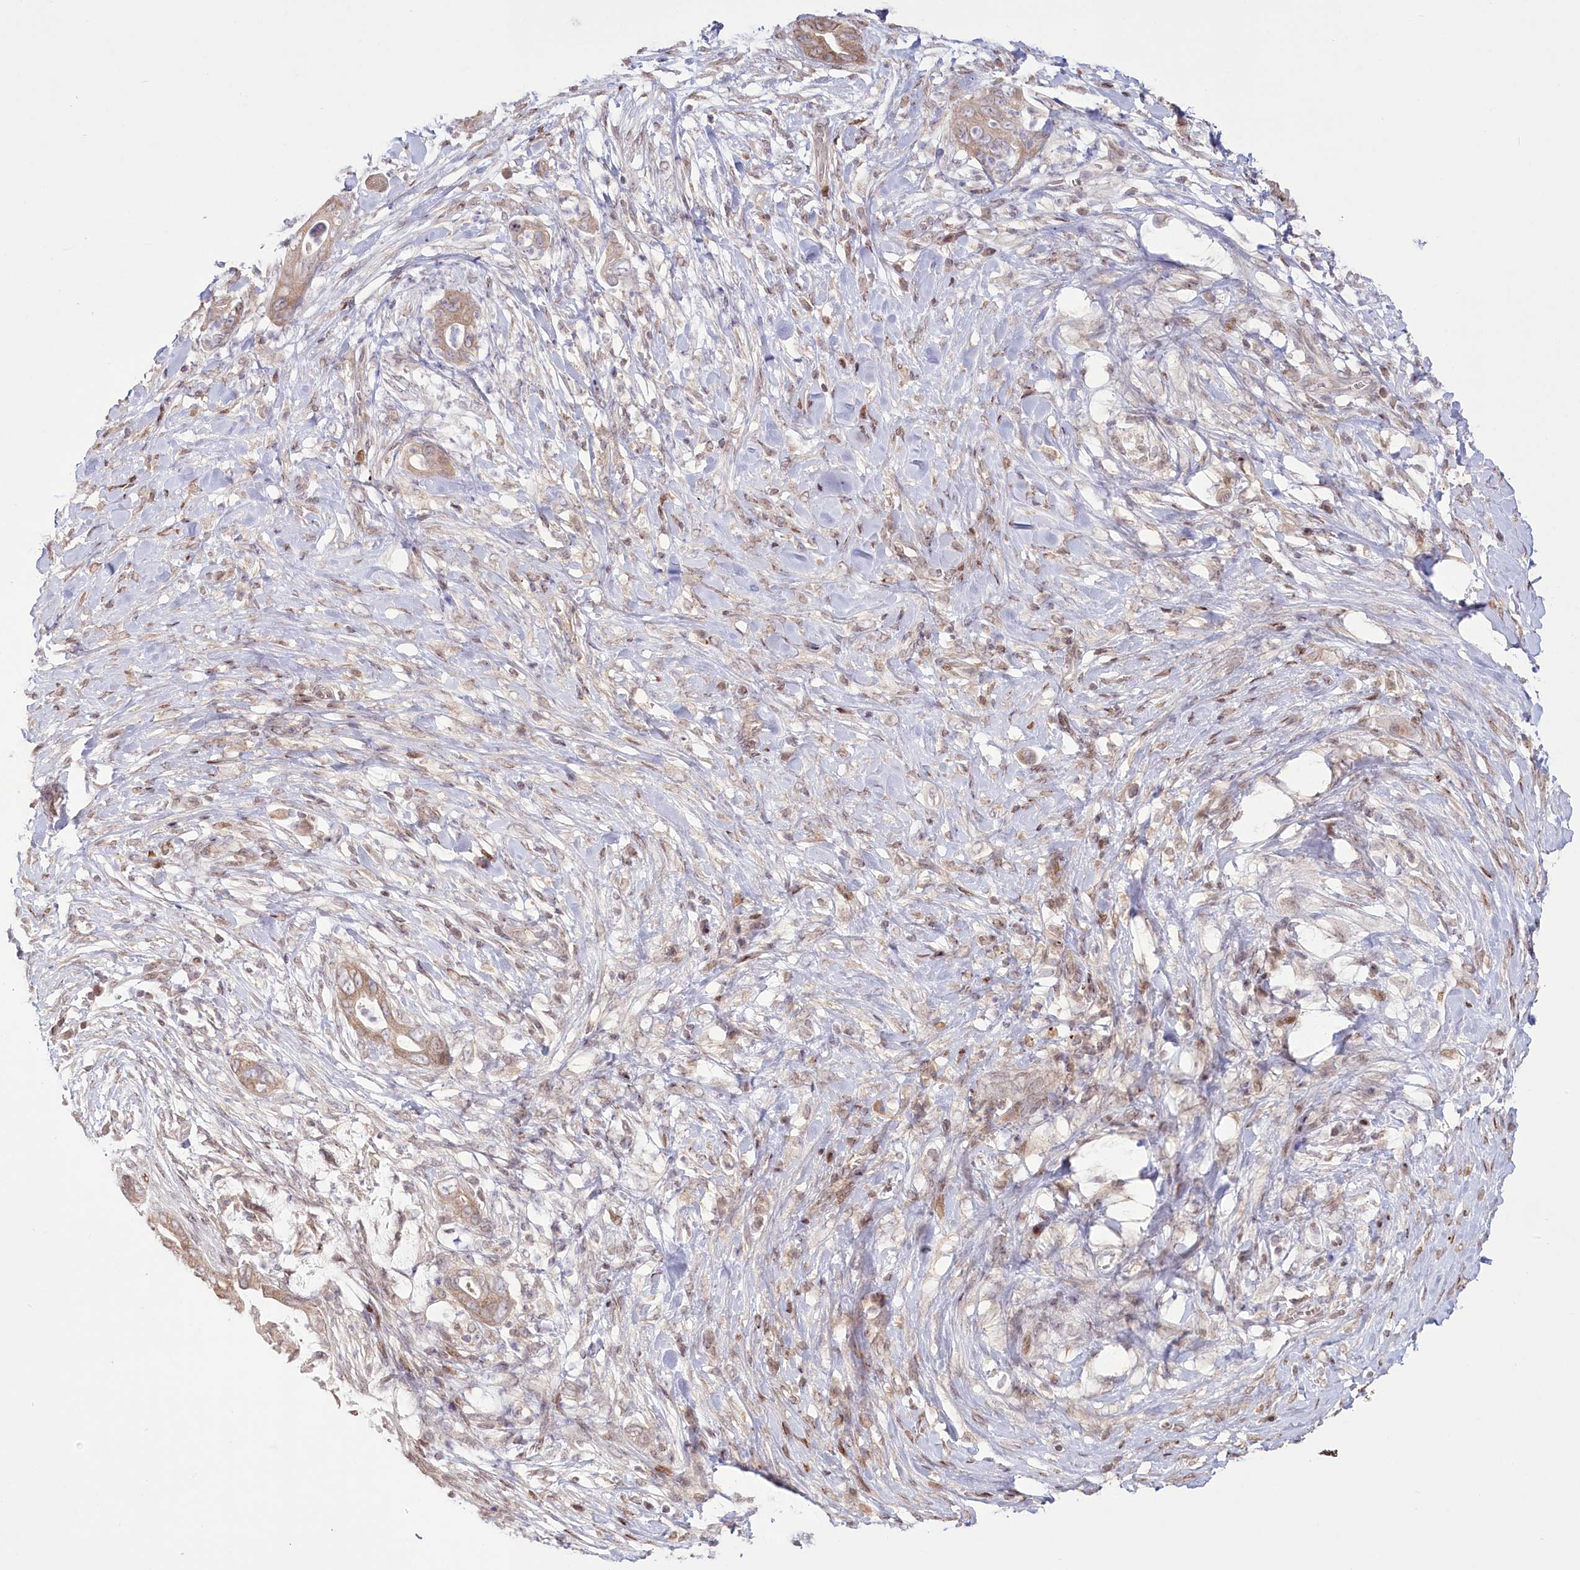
{"staining": {"intensity": "weak", "quantity": ">75%", "location": "cytoplasmic/membranous"}, "tissue": "pancreatic cancer", "cell_type": "Tumor cells", "image_type": "cancer", "snomed": [{"axis": "morphology", "description": "Adenocarcinoma, NOS"}, {"axis": "topography", "description": "Pancreas"}], "caption": "There is low levels of weak cytoplasmic/membranous positivity in tumor cells of pancreatic cancer (adenocarcinoma), as demonstrated by immunohistochemical staining (brown color).", "gene": "PYURF", "patient": {"sex": "male", "age": 75}}